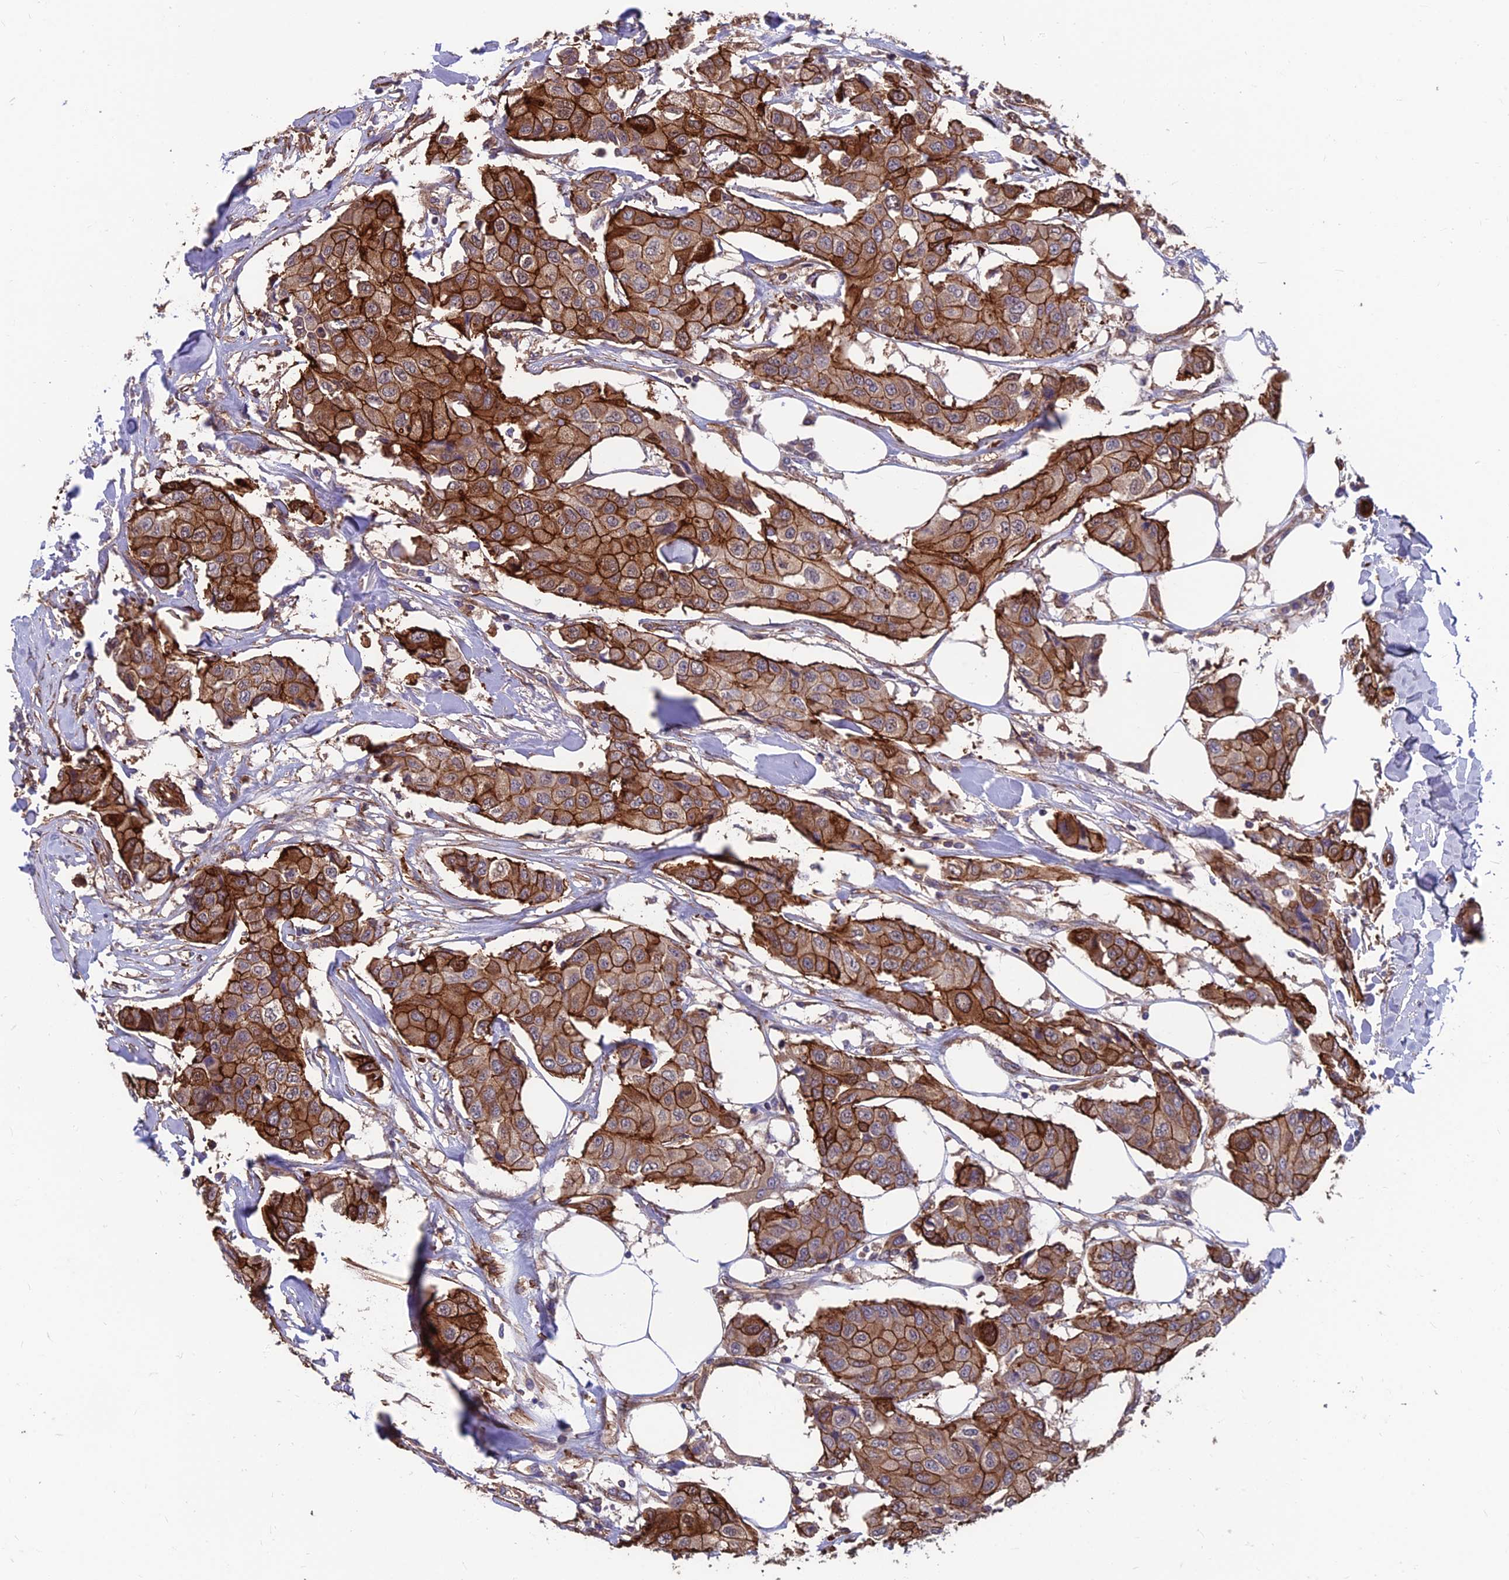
{"staining": {"intensity": "strong", "quantity": ">75%", "location": "cytoplasmic/membranous"}, "tissue": "breast cancer", "cell_type": "Tumor cells", "image_type": "cancer", "snomed": [{"axis": "morphology", "description": "Duct carcinoma"}, {"axis": "topography", "description": "Breast"}], "caption": "Protein analysis of breast cancer (invasive ductal carcinoma) tissue demonstrates strong cytoplasmic/membranous expression in about >75% of tumor cells.", "gene": "RTN4RL1", "patient": {"sex": "female", "age": 80}}